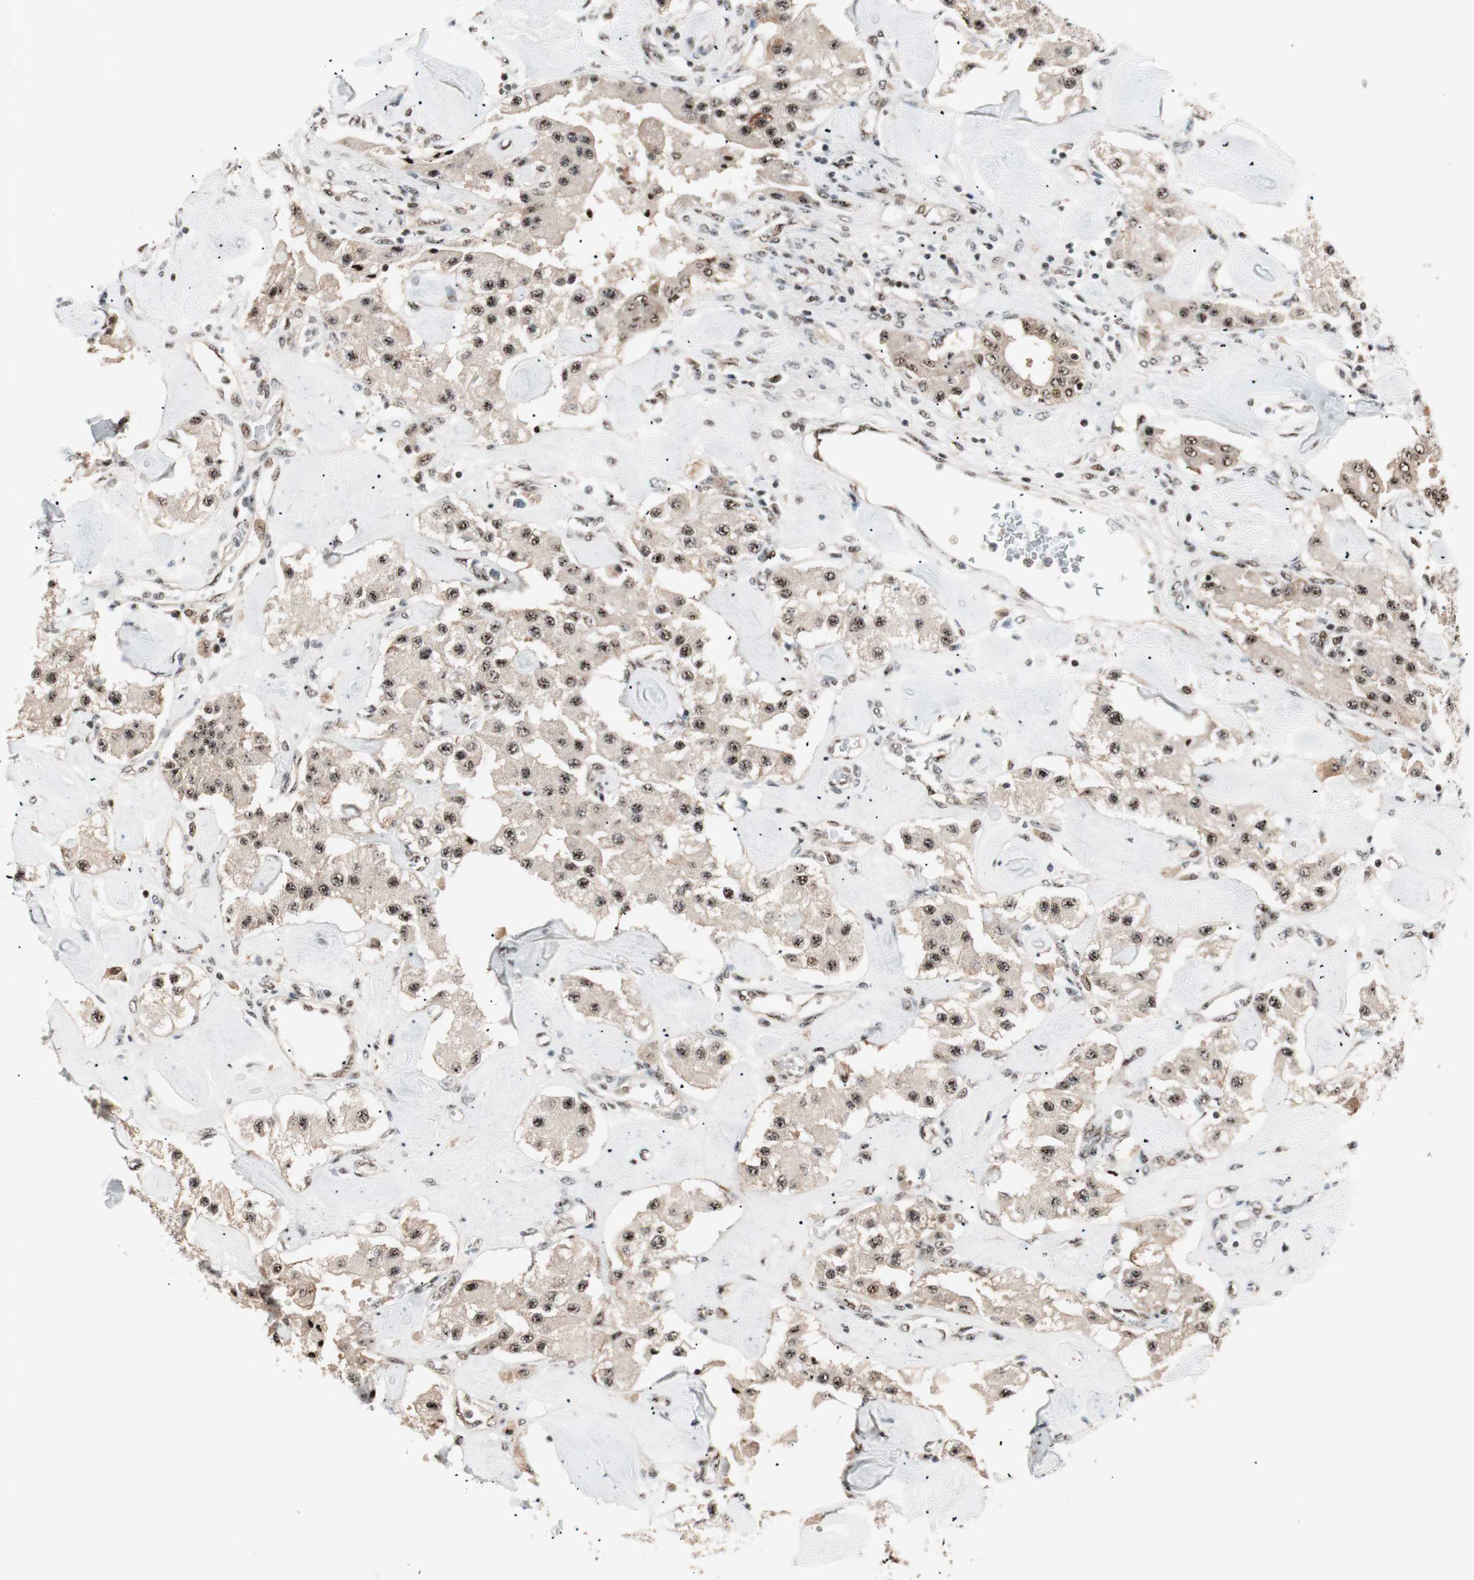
{"staining": {"intensity": "strong", "quantity": ">75%", "location": "cytoplasmic/membranous,nuclear"}, "tissue": "carcinoid", "cell_type": "Tumor cells", "image_type": "cancer", "snomed": [{"axis": "morphology", "description": "Carcinoid, malignant, NOS"}, {"axis": "topography", "description": "Pancreas"}], "caption": "Human carcinoid (malignant) stained for a protein (brown) exhibits strong cytoplasmic/membranous and nuclear positive positivity in about >75% of tumor cells.", "gene": "NR5A2", "patient": {"sex": "male", "age": 41}}